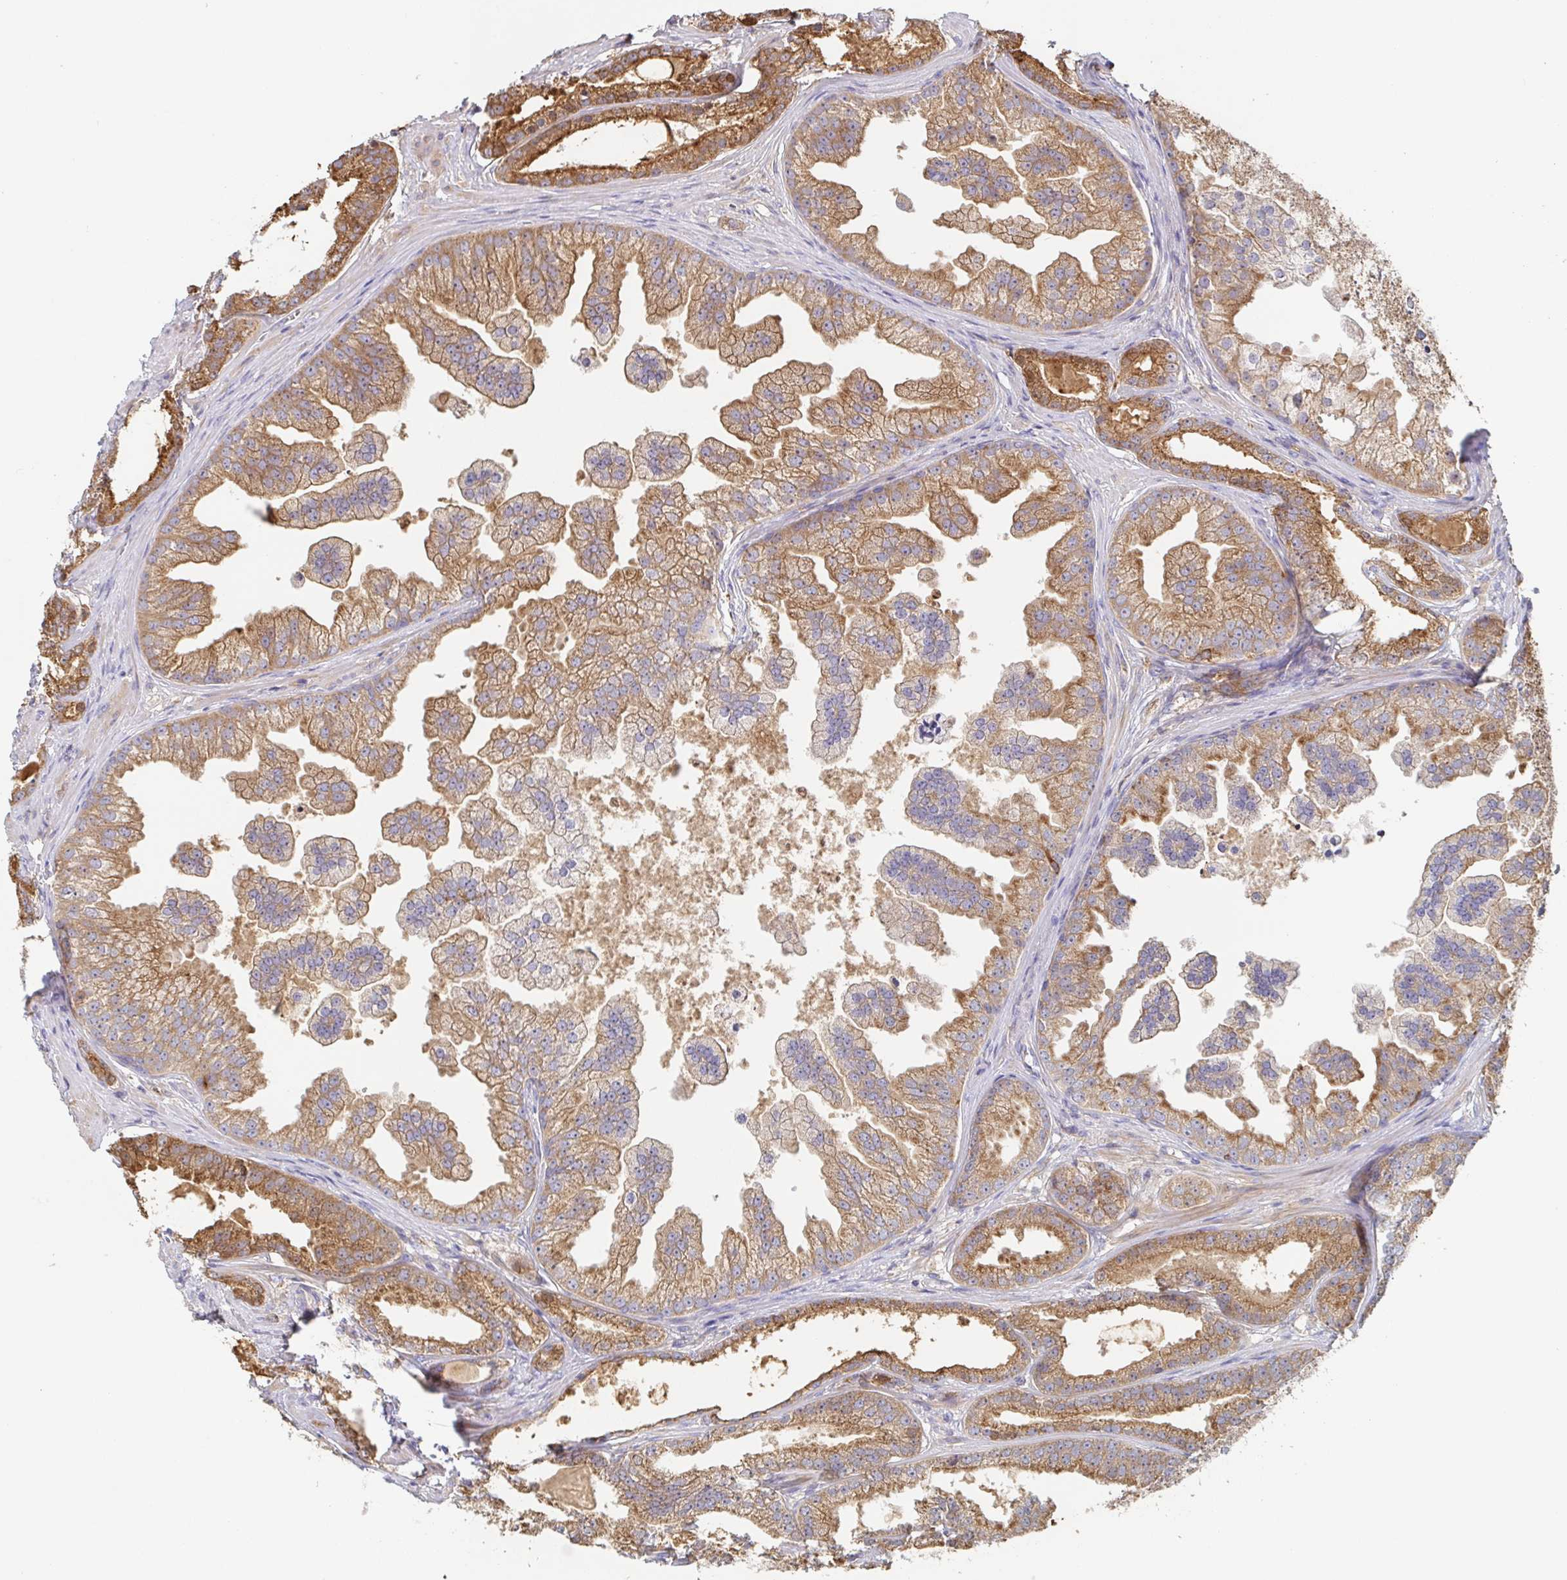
{"staining": {"intensity": "moderate", "quantity": ">75%", "location": "cytoplasmic/membranous"}, "tissue": "prostate cancer", "cell_type": "Tumor cells", "image_type": "cancer", "snomed": [{"axis": "morphology", "description": "Adenocarcinoma, Low grade"}, {"axis": "topography", "description": "Prostate"}], "caption": "Moderate cytoplasmic/membranous protein positivity is present in about >75% of tumor cells in prostate low-grade adenocarcinoma. (DAB (3,3'-diaminobenzidine) IHC, brown staining for protein, blue staining for nuclei).", "gene": "TUFT1", "patient": {"sex": "male", "age": 65}}